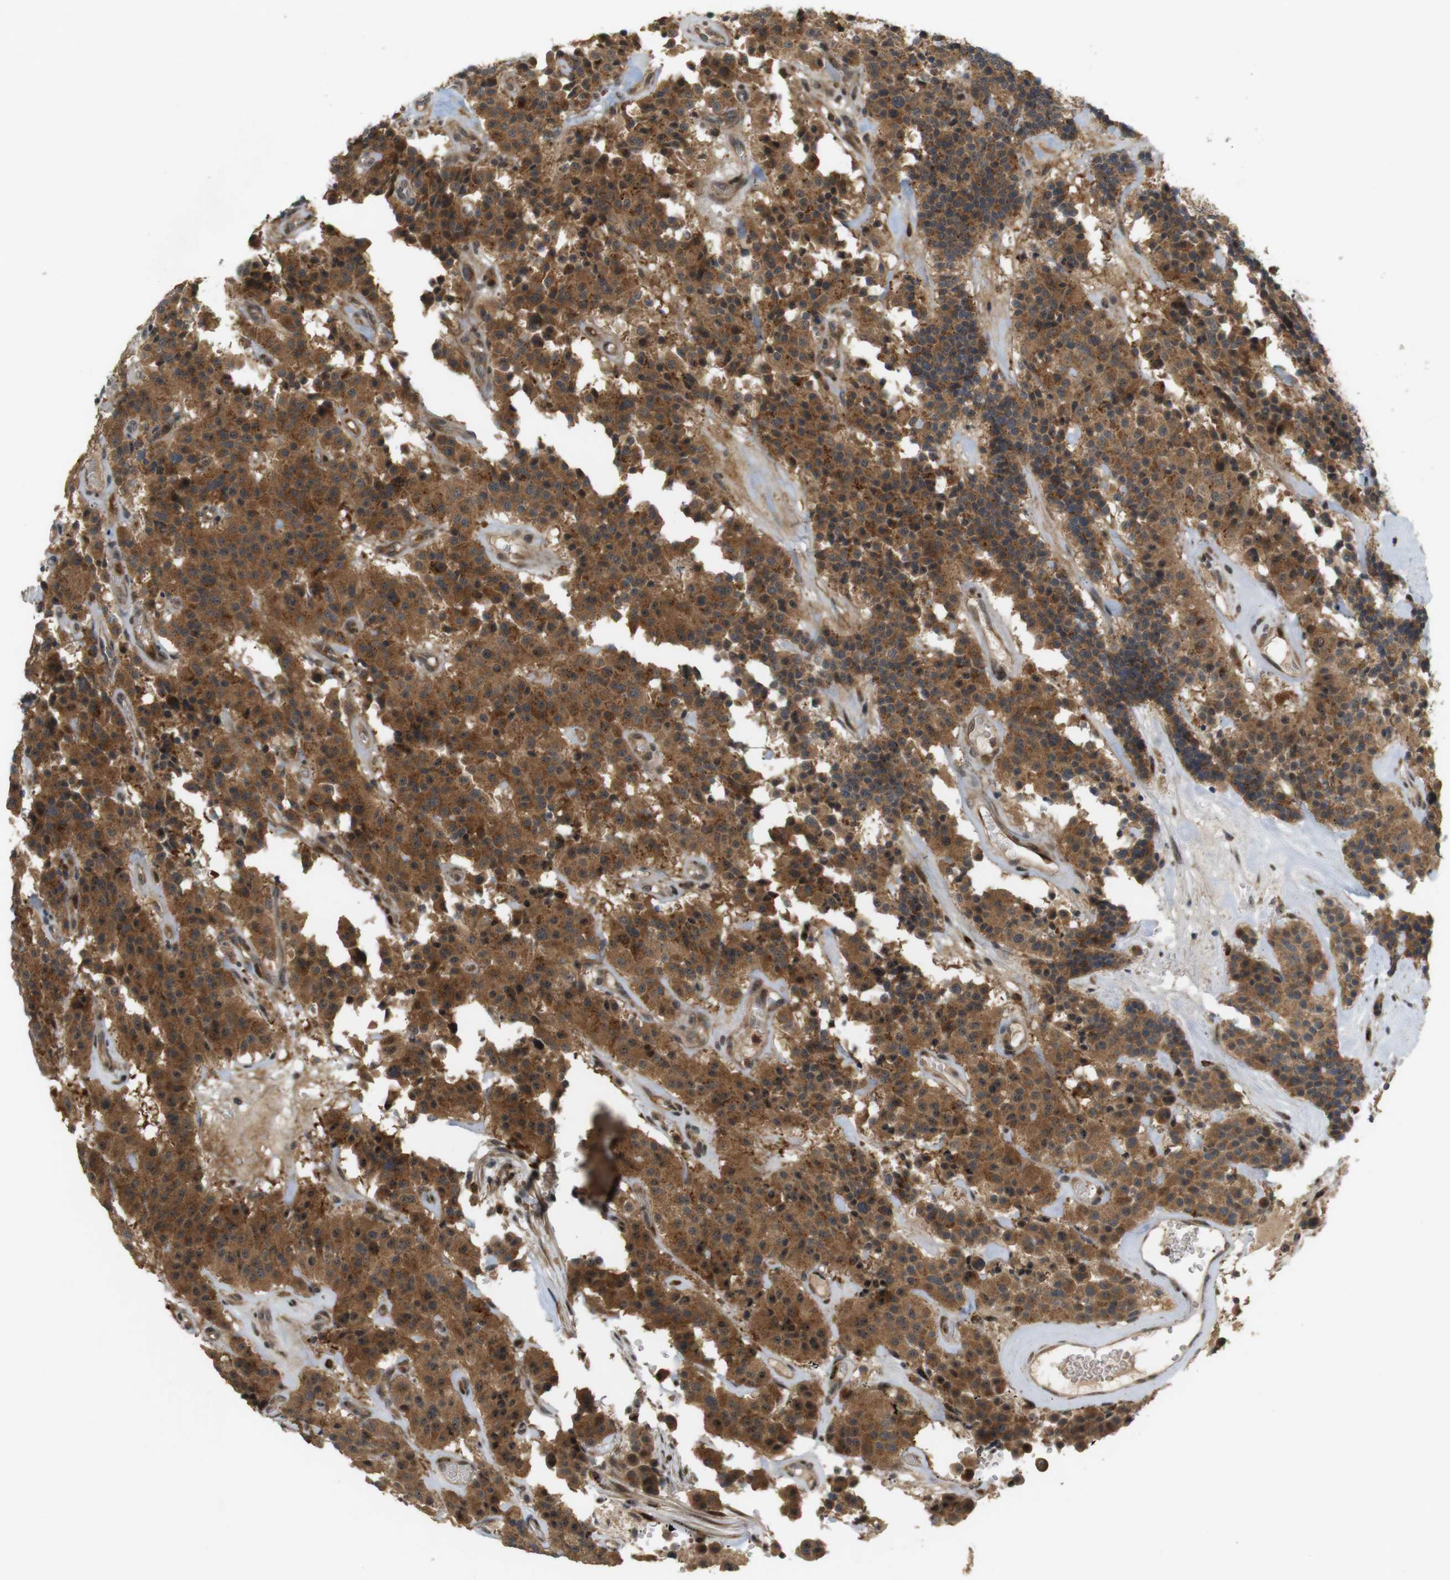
{"staining": {"intensity": "strong", "quantity": ">75%", "location": "cytoplasmic/membranous,nuclear"}, "tissue": "carcinoid", "cell_type": "Tumor cells", "image_type": "cancer", "snomed": [{"axis": "morphology", "description": "Carcinoid, malignant, NOS"}, {"axis": "topography", "description": "Lung"}], "caption": "Brown immunohistochemical staining in human carcinoid shows strong cytoplasmic/membranous and nuclear staining in about >75% of tumor cells.", "gene": "TMX3", "patient": {"sex": "male", "age": 30}}